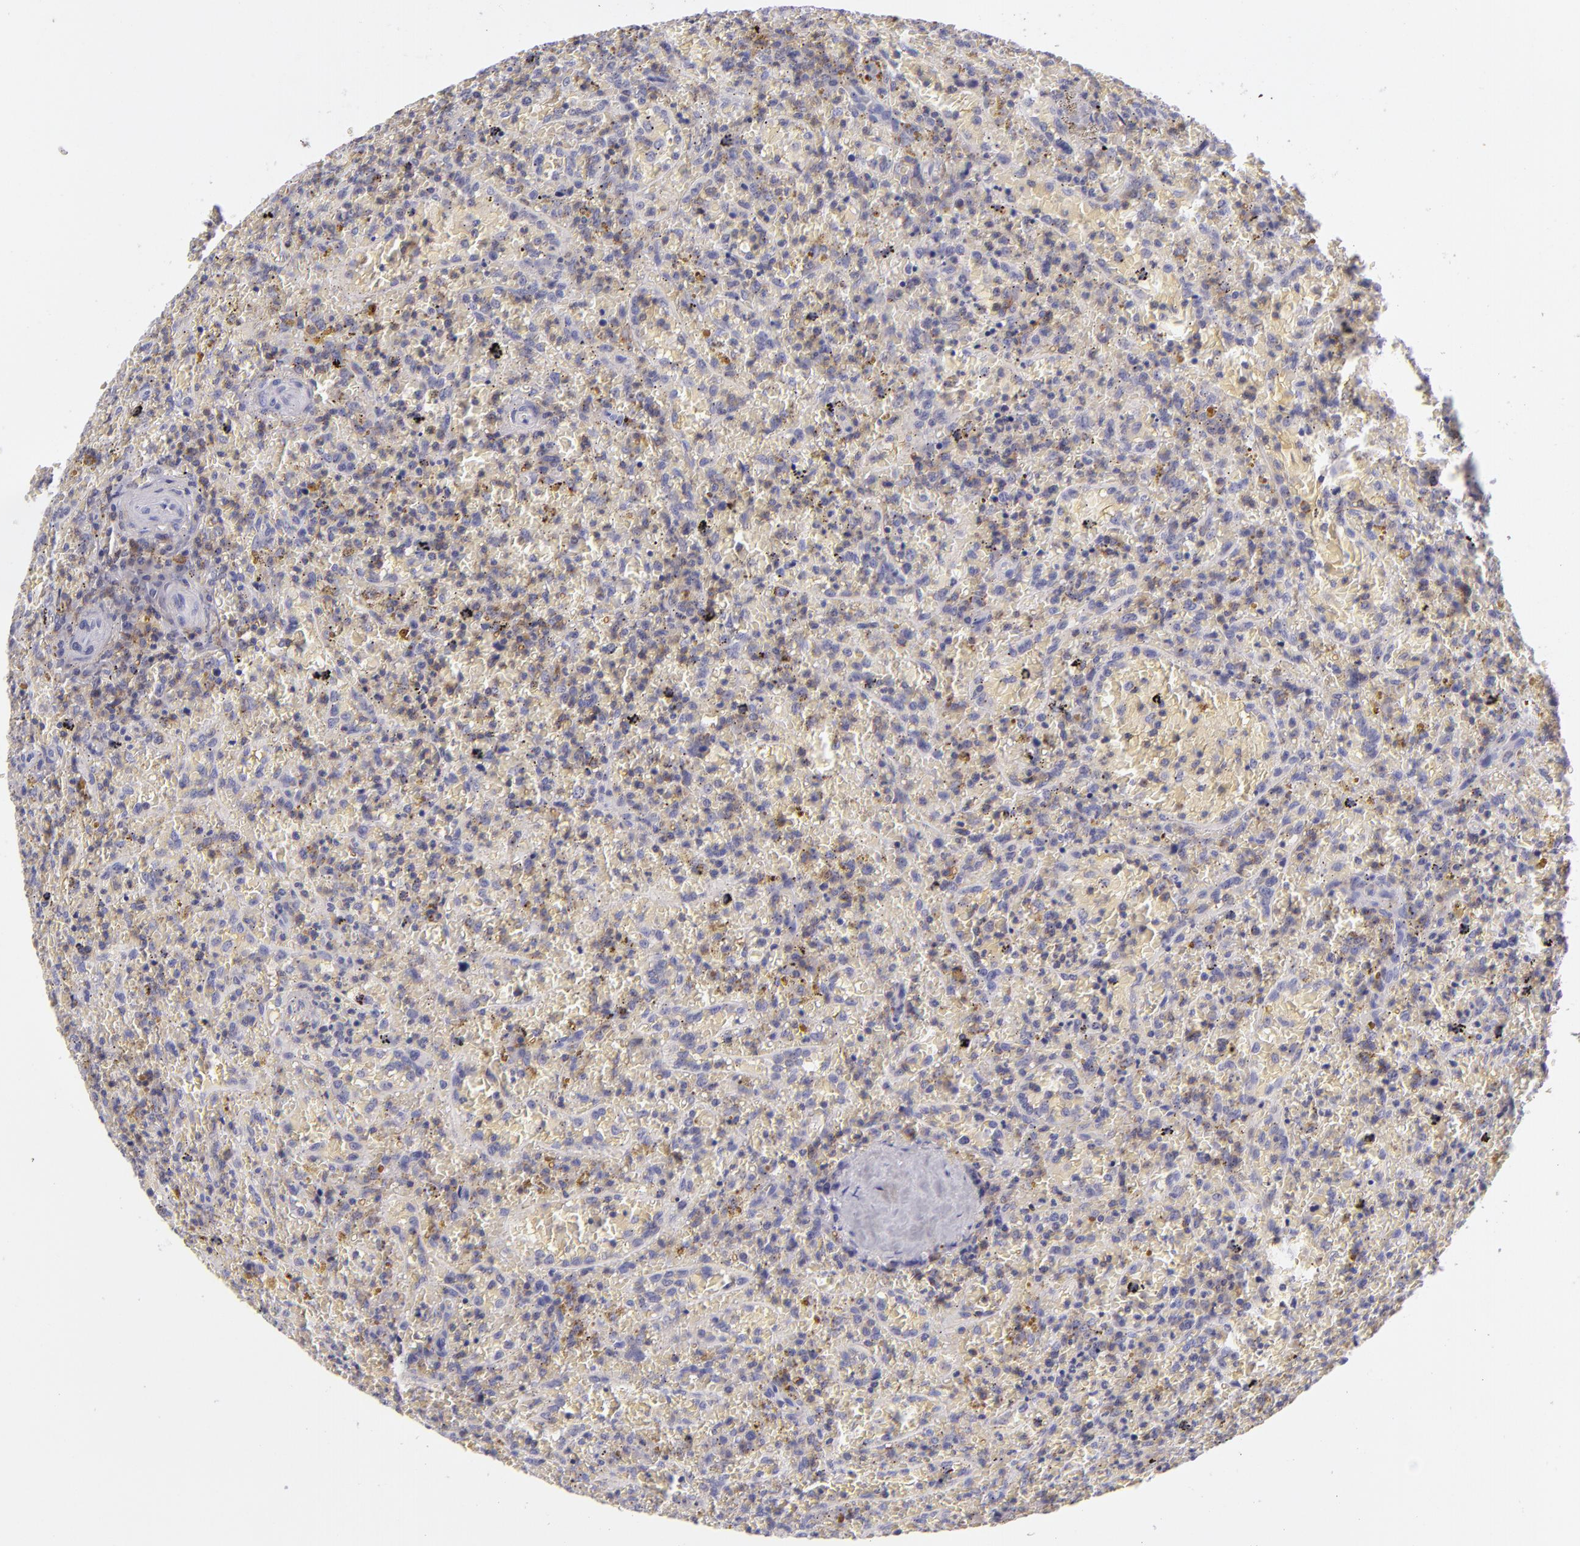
{"staining": {"intensity": "weak", "quantity": "<25%", "location": "cytoplasmic/membranous"}, "tissue": "lymphoma", "cell_type": "Tumor cells", "image_type": "cancer", "snomed": [{"axis": "morphology", "description": "Malignant lymphoma, non-Hodgkin's type, High grade"}, {"axis": "topography", "description": "Spleen"}, {"axis": "topography", "description": "Lymph node"}], "caption": "High power microscopy histopathology image of an immunohistochemistry image of lymphoma, revealing no significant positivity in tumor cells. (Stains: DAB (3,3'-diaminobenzidine) immunohistochemistry (IHC) with hematoxylin counter stain, Microscopy: brightfield microscopy at high magnification).", "gene": "CD48", "patient": {"sex": "female", "age": 70}}